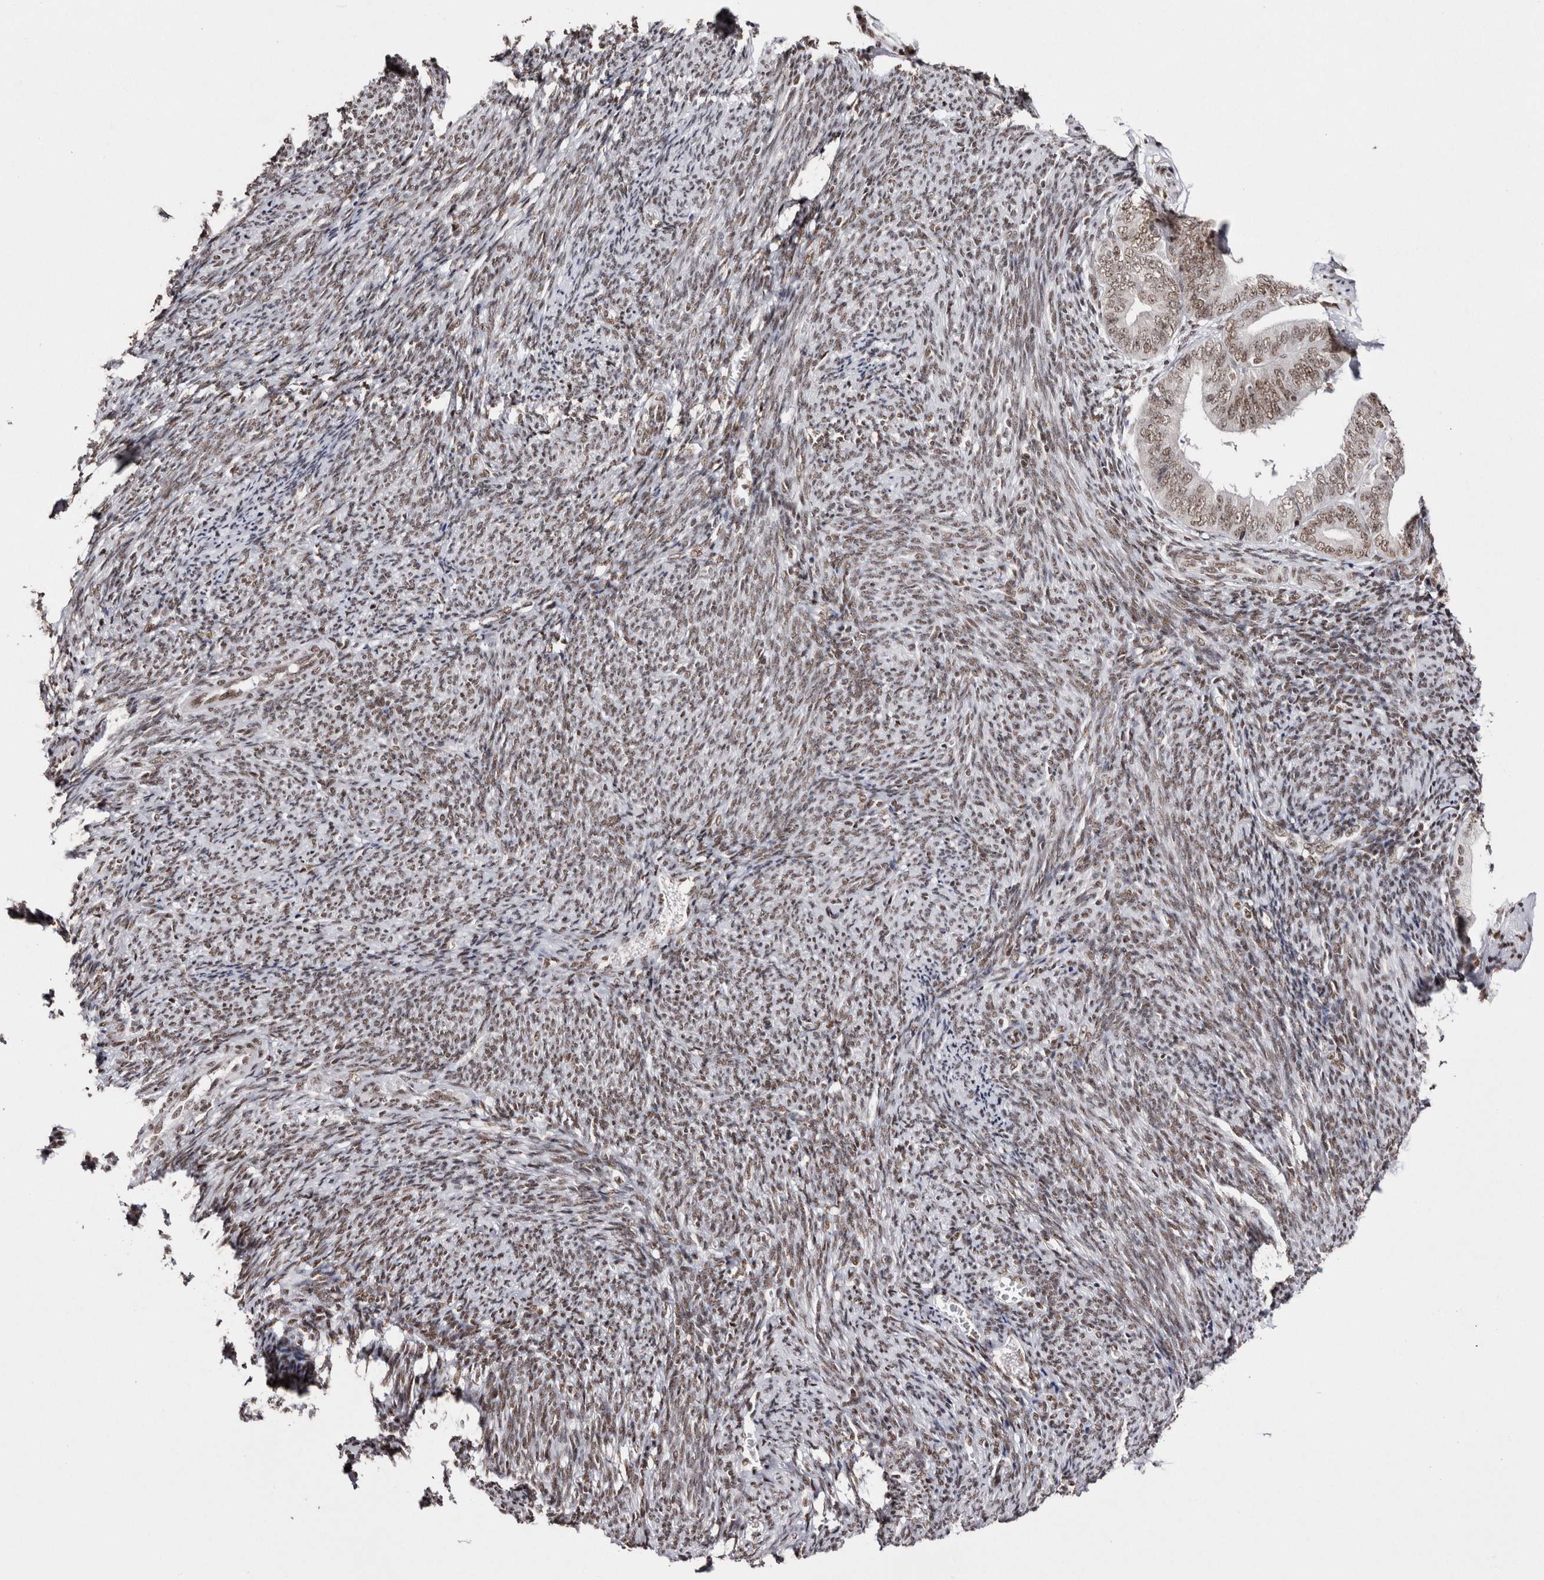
{"staining": {"intensity": "weak", "quantity": ">75%", "location": "nuclear"}, "tissue": "endometrial cancer", "cell_type": "Tumor cells", "image_type": "cancer", "snomed": [{"axis": "morphology", "description": "Adenocarcinoma, NOS"}, {"axis": "topography", "description": "Endometrium"}], "caption": "This is an image of immunohistochemistry (IHC) staining of endometrial cancer, which shows weak staining in the nuclear of tumor cells.", "gene": "SMC1A", "patient": {"sex": "female", "age": 63}}